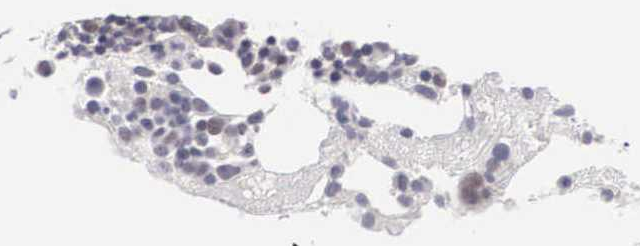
{"staining": {"intensity": "moderate", "quantity": "25%-75%", "location": "nuclear"}, "tissue": "bone marrow", "cell_type": "Hematopoietic cells", "image_type": "normal", "snomed": [{"axis": "morphology", "description": "Normal tissue, NOS"}, {"axis": "topography", "description": "Bone marrow"}], "caption": "Moderate nuclear positivity for a protein is identified in about 25%-75% of hematopoietic cells of normal bone marrow using IHC.", "gene": "NINL", "patient": {"sex": "male", "age": 75}}